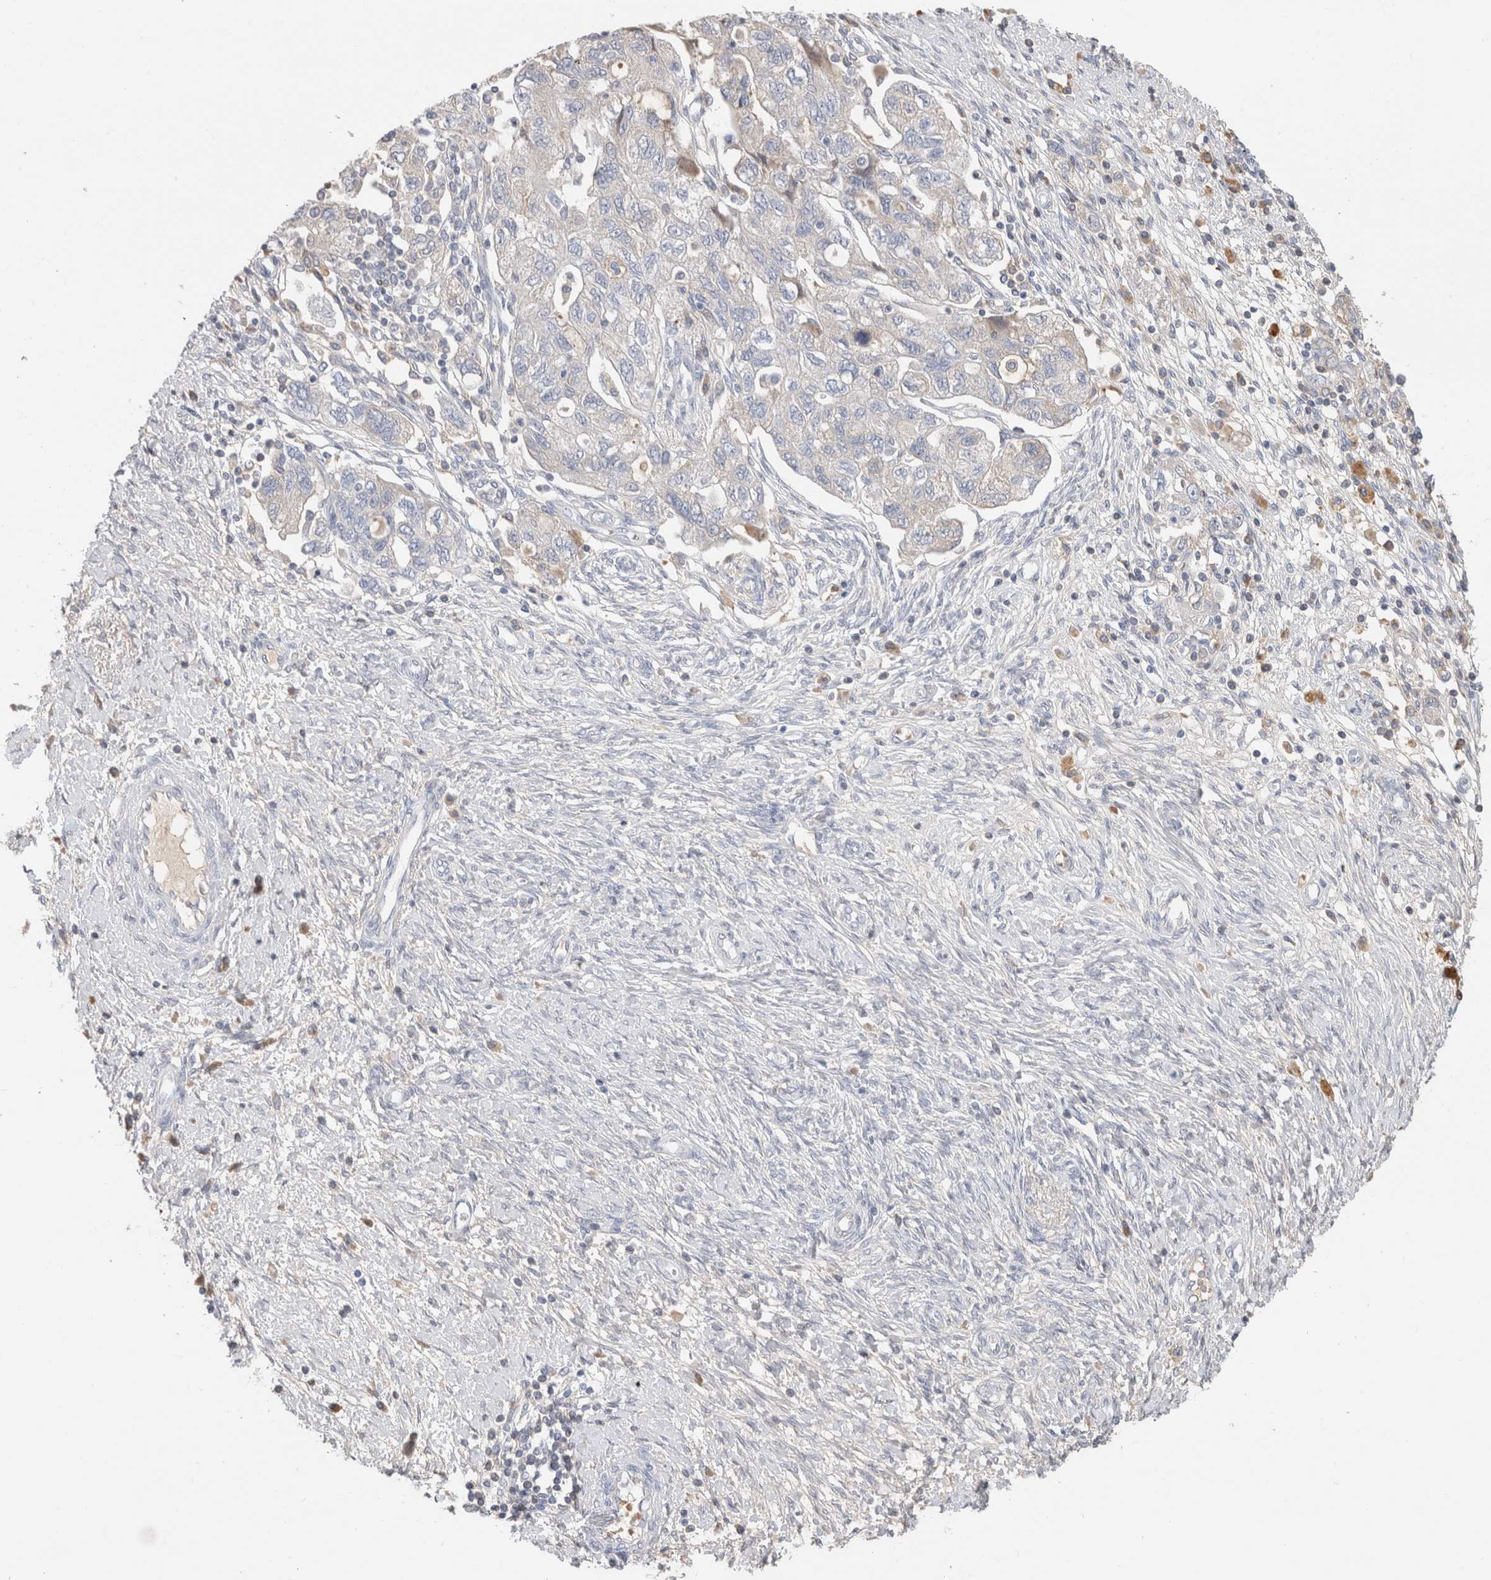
{"staining": {"intensity": "negative", "quantity": "none", "location": "none"}, "tissue": "ovarian cancer", "cell_type": "Tumor cells", "image_type": "cancer", "snomed": [{"axis": "morphology", "description": "Carcinoma, NOS"}, {"axis": "morphology", "description": "Cystadenocarcinoma, serous, NOS"}, {"axis": "topography", "description": "Ovary"}], "caption": "The histopathology image demonstrates no staining of tumor cells in ovarian cancer.", "gene": "SCGB1A1", "patient": {"sex": "female", "age": 69}}